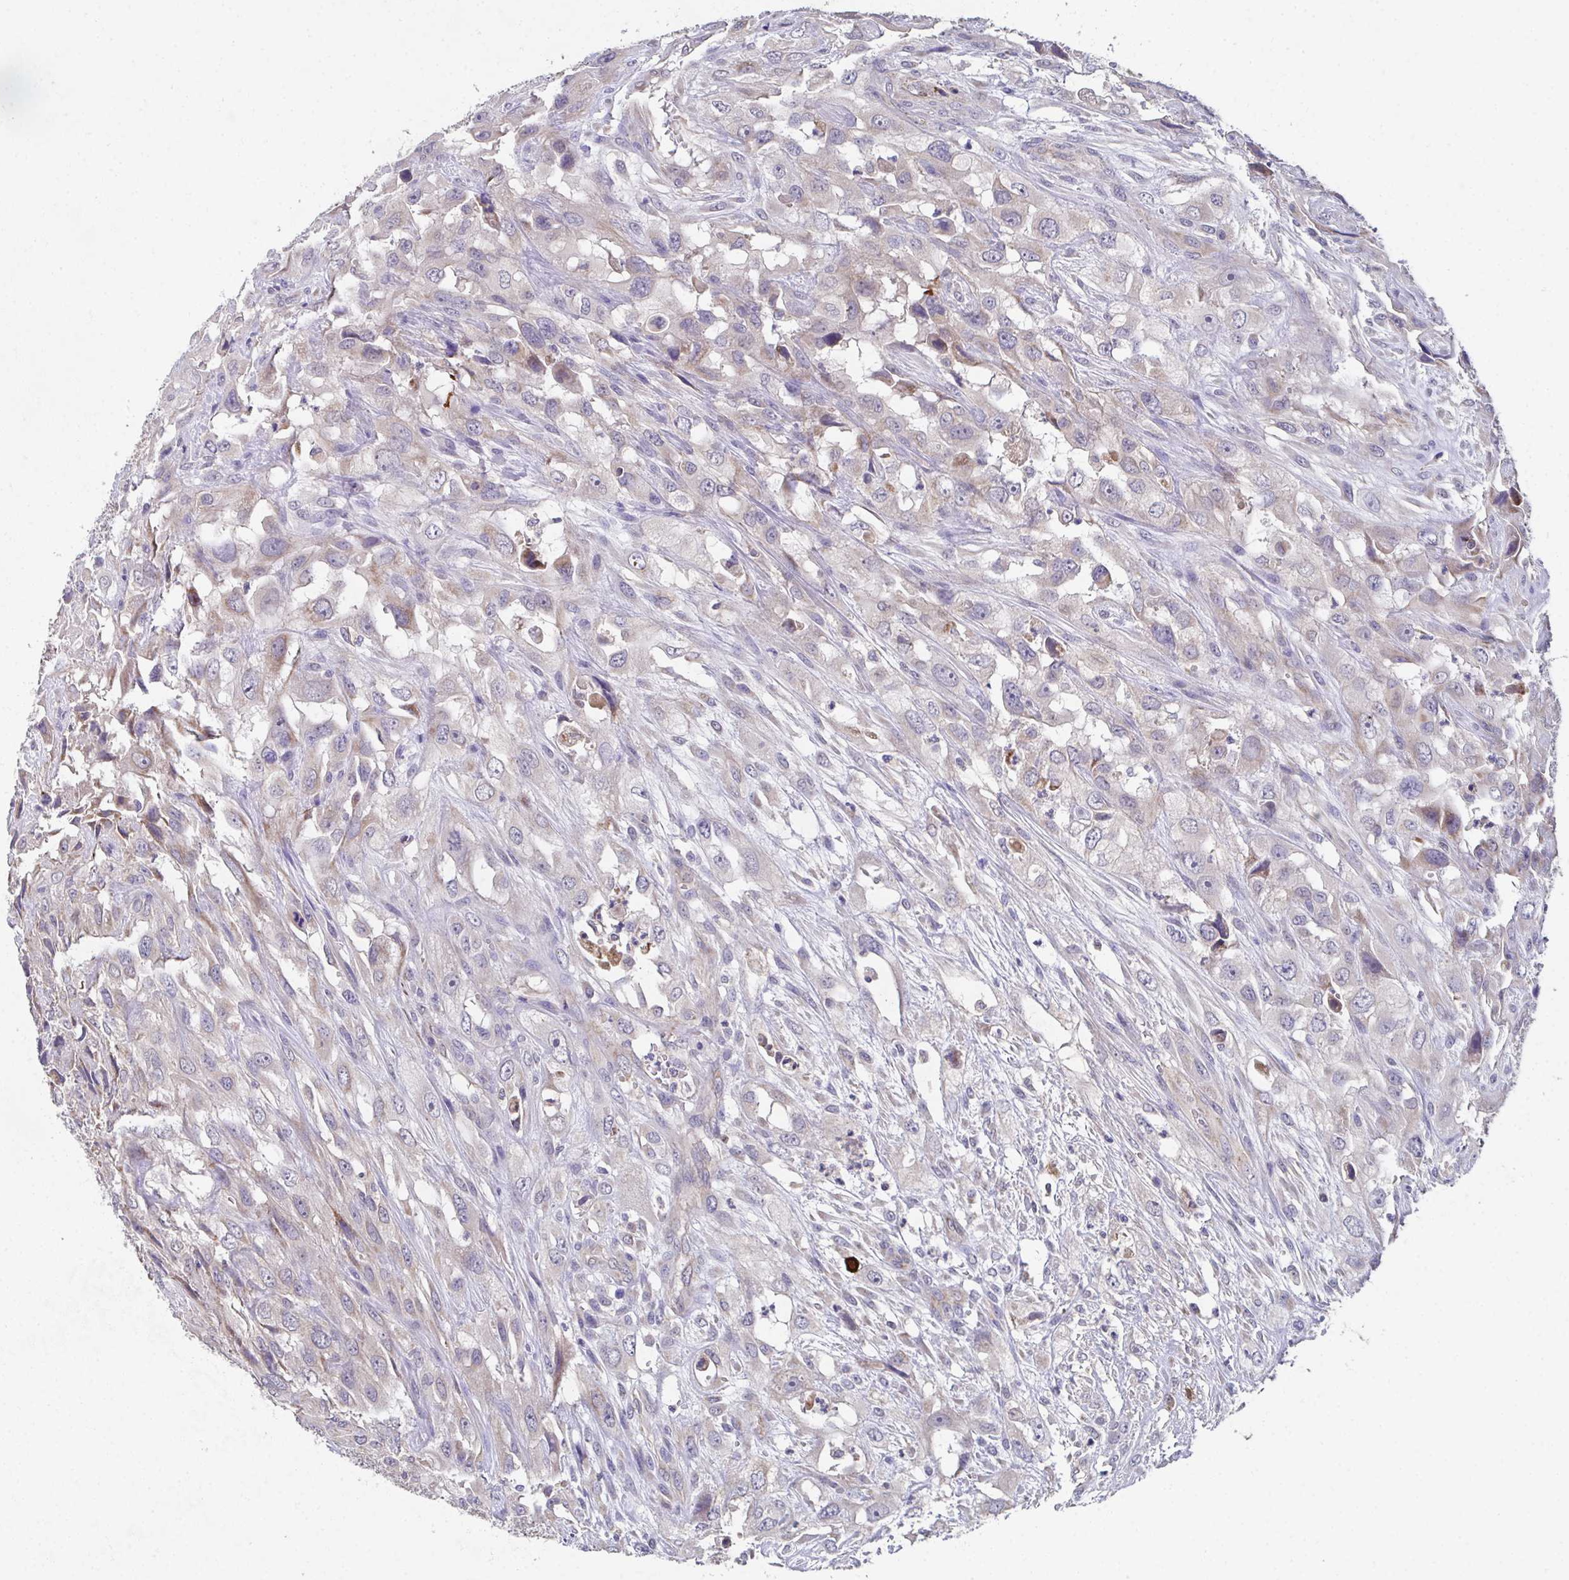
{"staining": {"intensity": "negative", "quantity": "none", "location": "none"}, "tissue": "urothelial cancer", "cell_type": "Tumor cells", "image_type": "cancer", "snomed": [{"axis": "morphology", "description": "Urothelial carcinoma, High grade"}, {"axis": "topography", "description": "Urinary bladder"}], "caption": "Protein analysis of urothelial cancer shows no significant positivity in tumor cells.", "gene": "MT-ND3", "patient": {"sex": "male", "age": 67}}